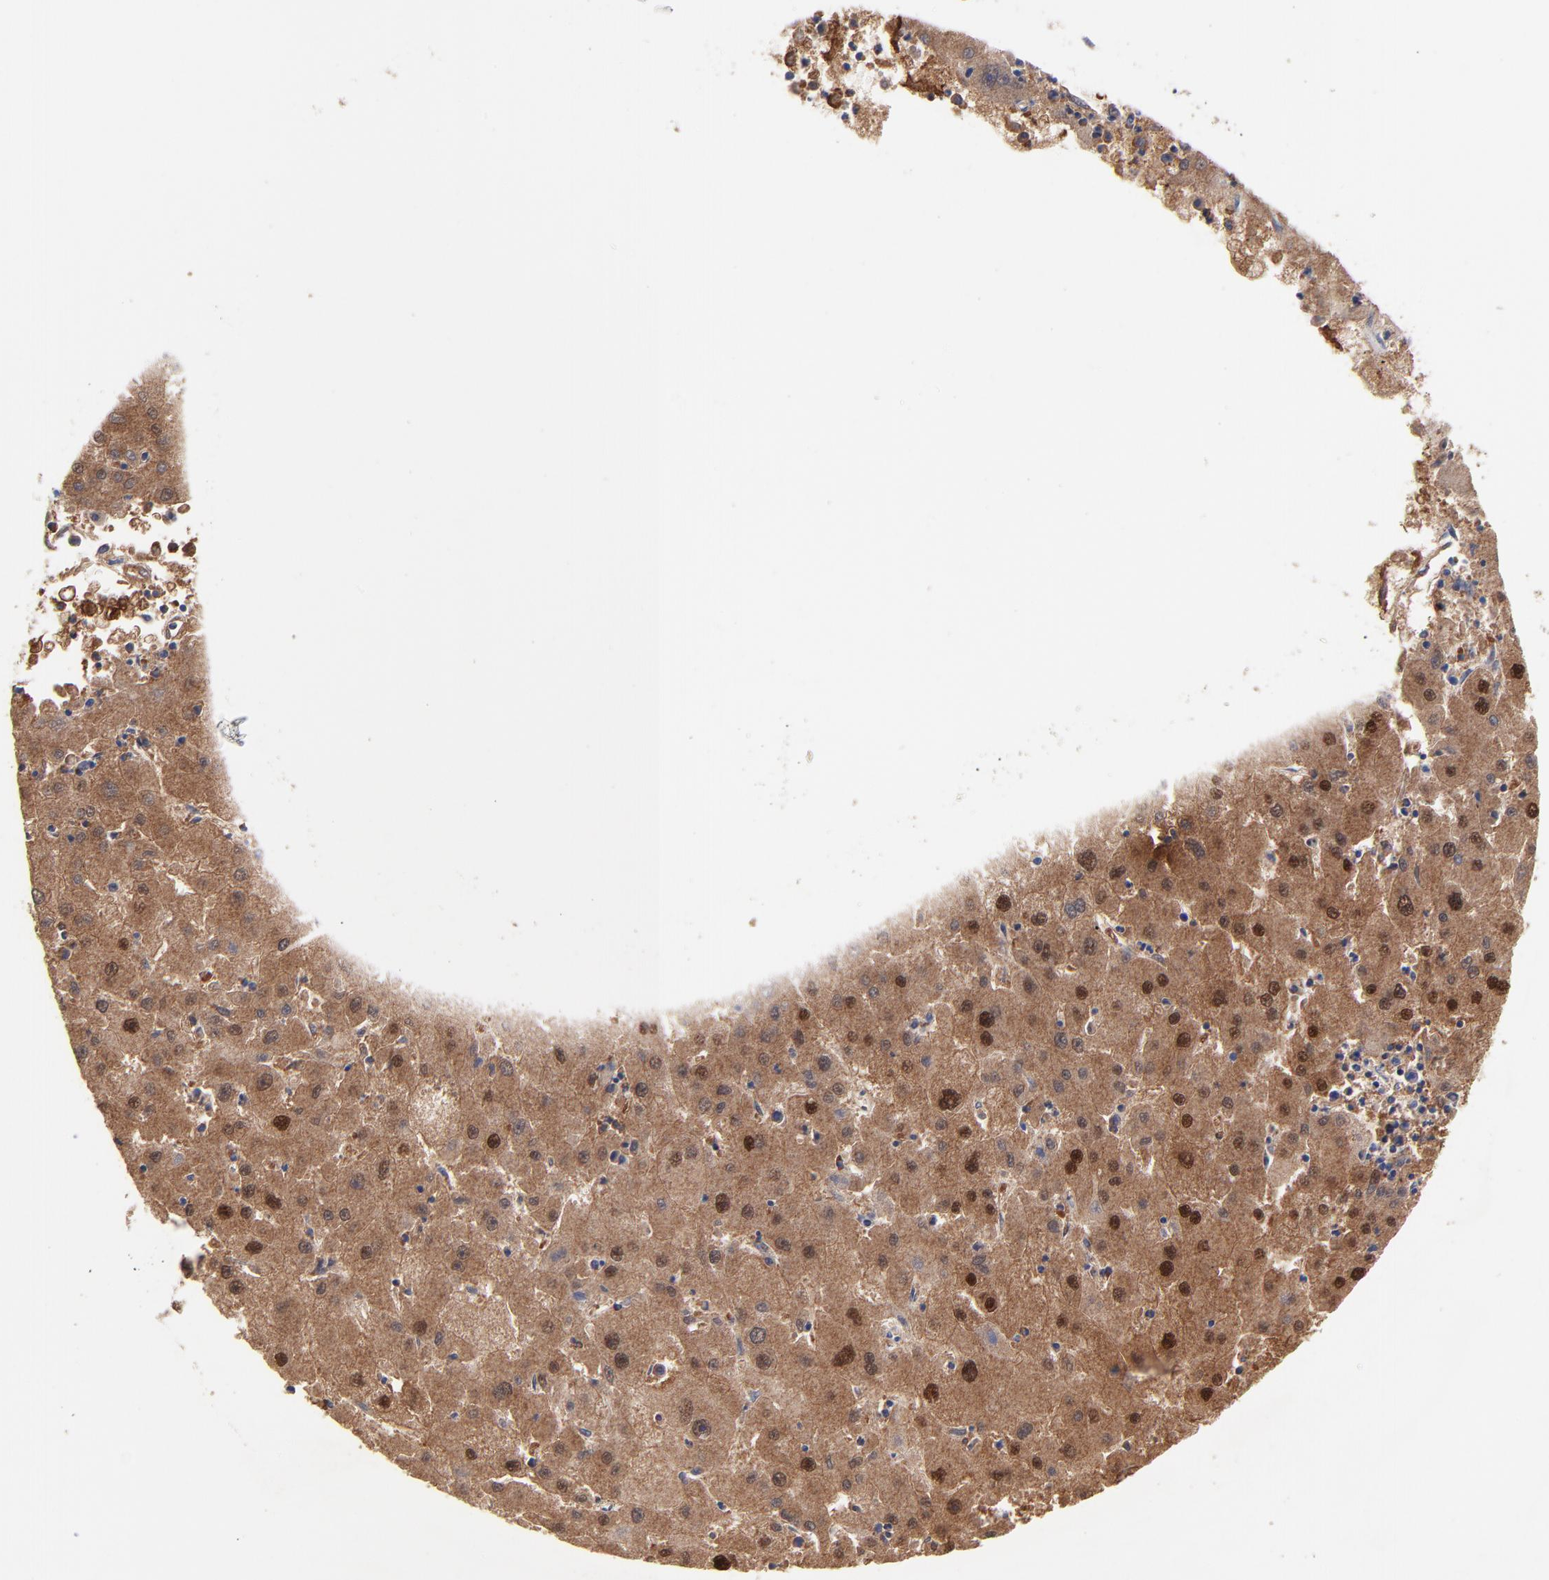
{"staining": {"intensity": "strong", "quantity": ">75%", "location": "cytoplasmic/membranous,nuclear"}, "tissue": "liver cancer", "cell_type": "Tumor cells", "image_type": "cancer", "snomed": [{"axis": "morphology", "description": "Carcinoma, Hepatocellular, NOS"}, {"axis": "topography", "description": "Liver"}], "caption": "Strong cytoplasmic/membranous and nuclear protein staining is seen in approximately >75% of tumor cells in liver cancer (hepatocellular carcinoma).", "gene": "ASL", "patient": {"sex": "male", "age": 72}}